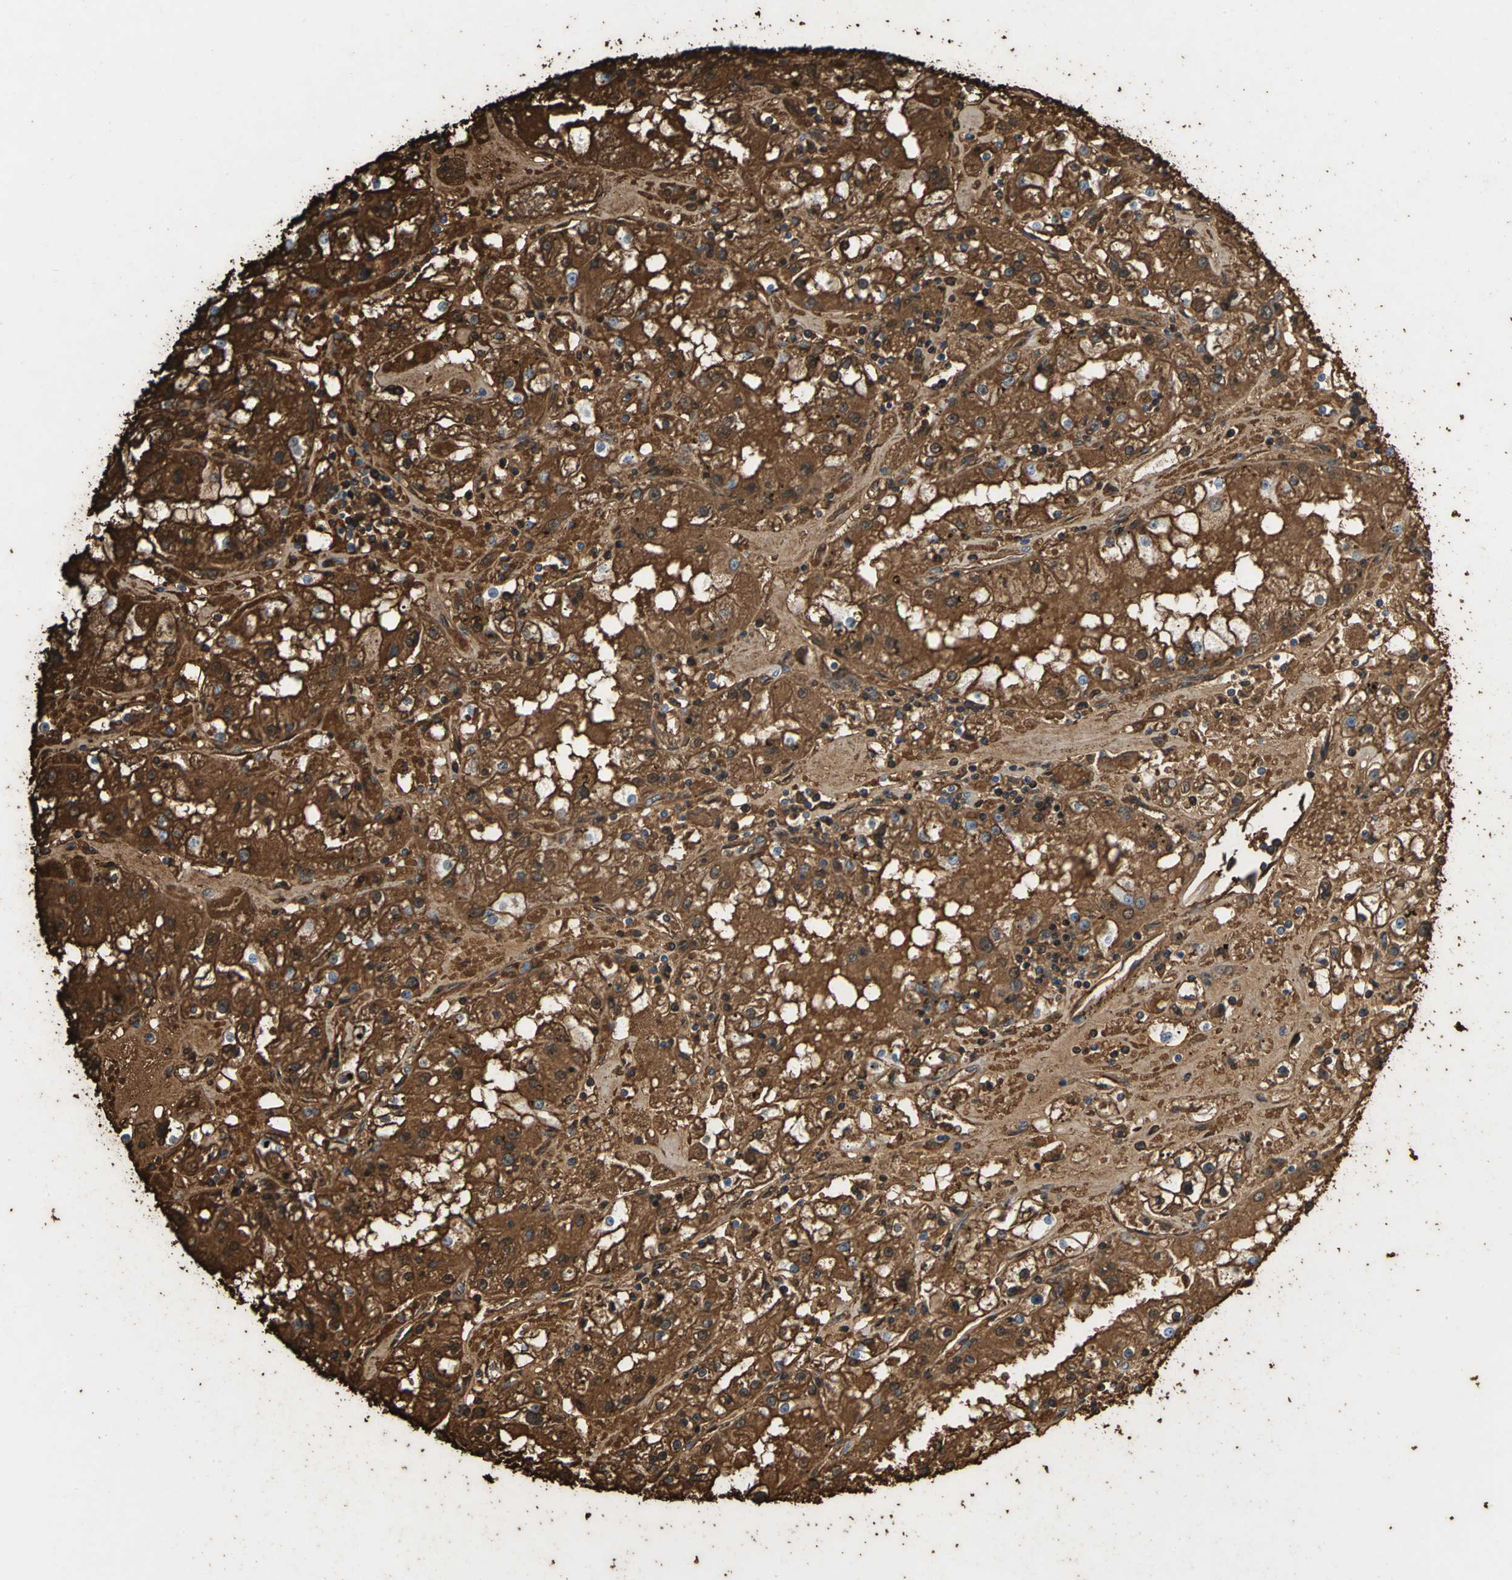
{"staining": {"intensity": "strong", "quantity": ">75%", "location": "cytoplasmic/membranous,nuclear"}, "tissue": "renal cancer", "cell_type": "Tumor cells", "image_type": "cancer", "snomed": [{"axis": "morphology", "description": "Adenocarcinoma, NOS"}, {"axis": "topography", "description": "Kidney"}], "caption": "High-magnification brightfield microscopy of renal cancer stained with DAB (3,3'-diaminobenzidine) (brown) and counterstained with hematoxylin (blue). tumor cells exhibit strong cytoplasmic/membranous and nuclear positivity is appreciated in about>75% of cells.", "gene": "TREM1", "patient": {"sex": "male", "age": 56}}